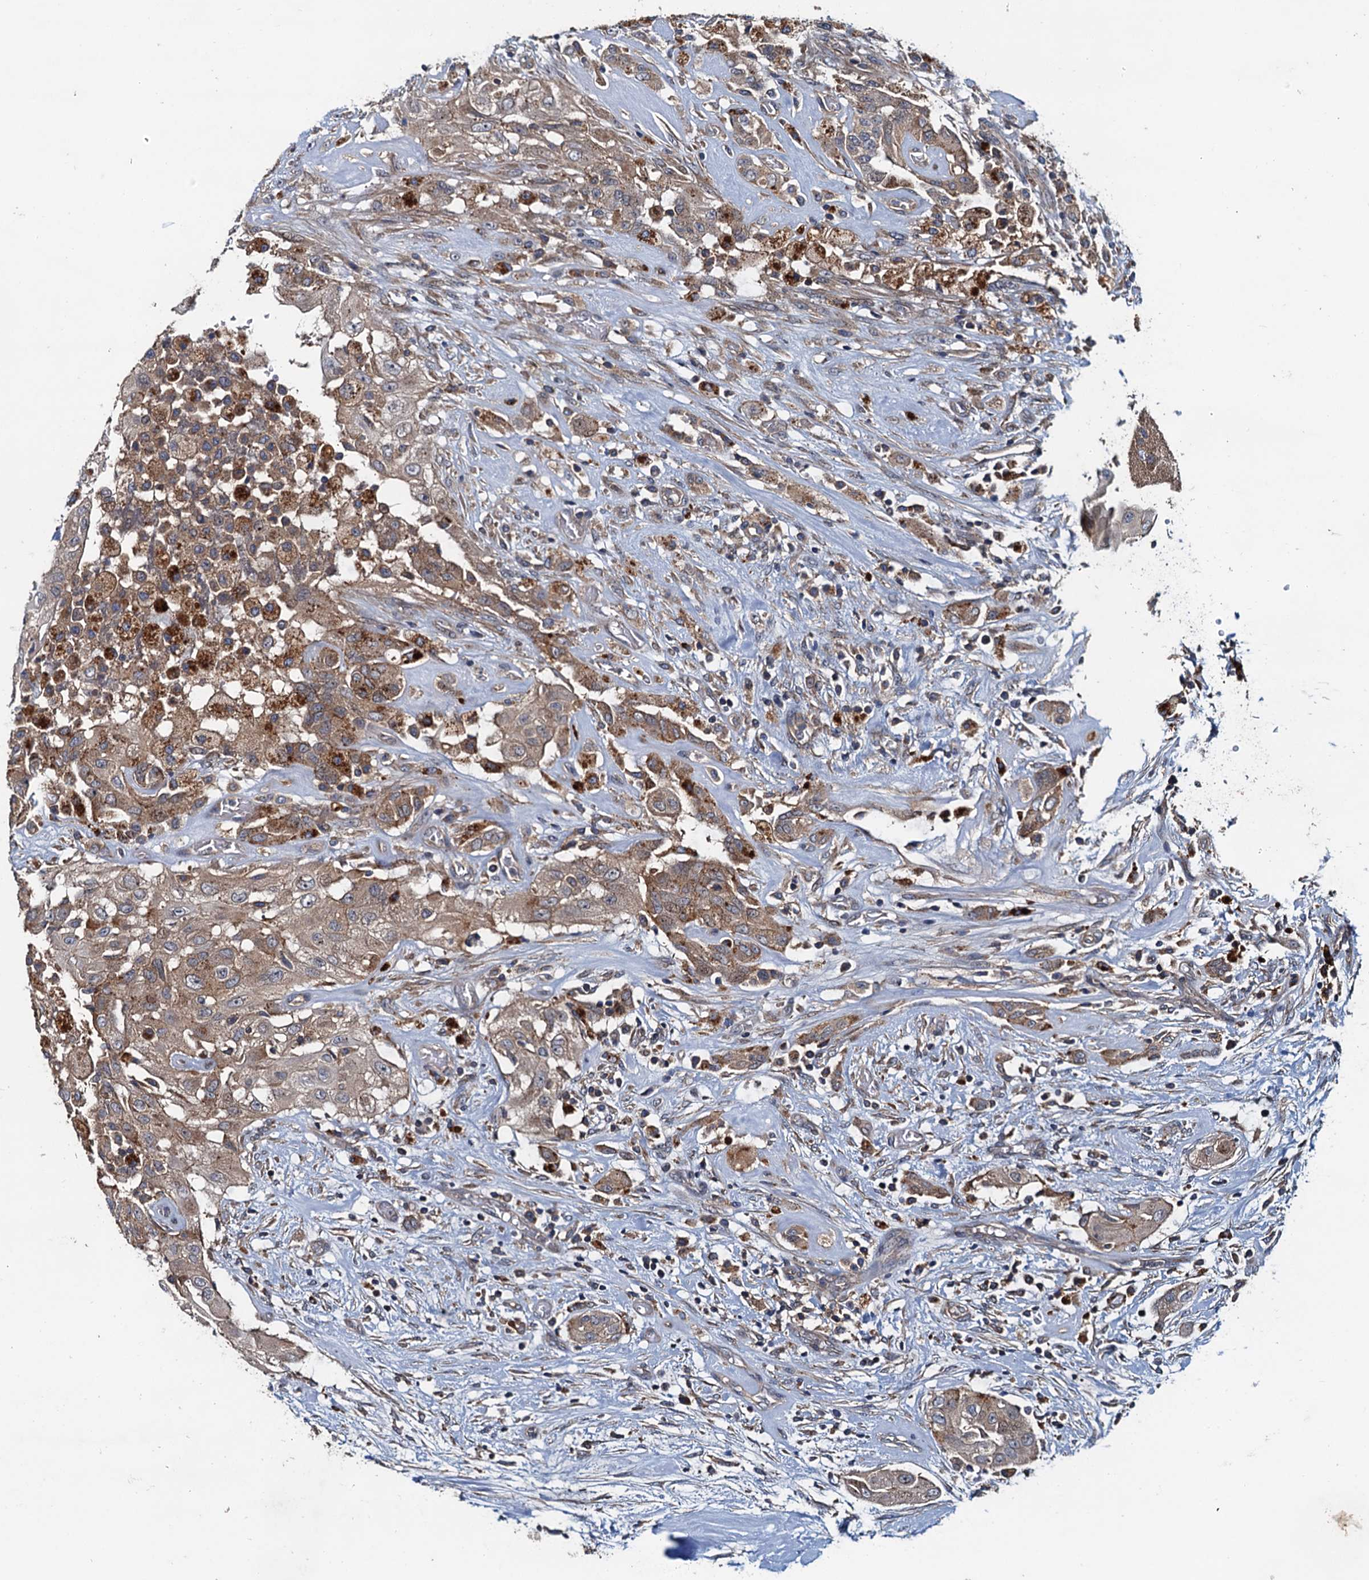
{"staining": {"intensity": "moderate", "quantity": ">75%", "location": "cytoplasmic/membranous"}, "tissue": "thyroid cancer", "cell_type": "Tumor cells", "image_type": "cancer", "snomed": [{"axis": "morphology", "description": "Papillary adenocarcinoma, NOS"}, {"axis": "topography", "description": "Thyroid gland"}], "caption": "Protein positivity by immunohistochemistry (IHC) exhibits moderate cytoplasmic/membranous staining in approximately >75% of tumor cells in papillary adenocarcinoma (thyroid). (Brightfield microscopy of DAB IHC at high magnification).", "gene": "EFL1", "patient": {"sex": "female", "age": 59}}